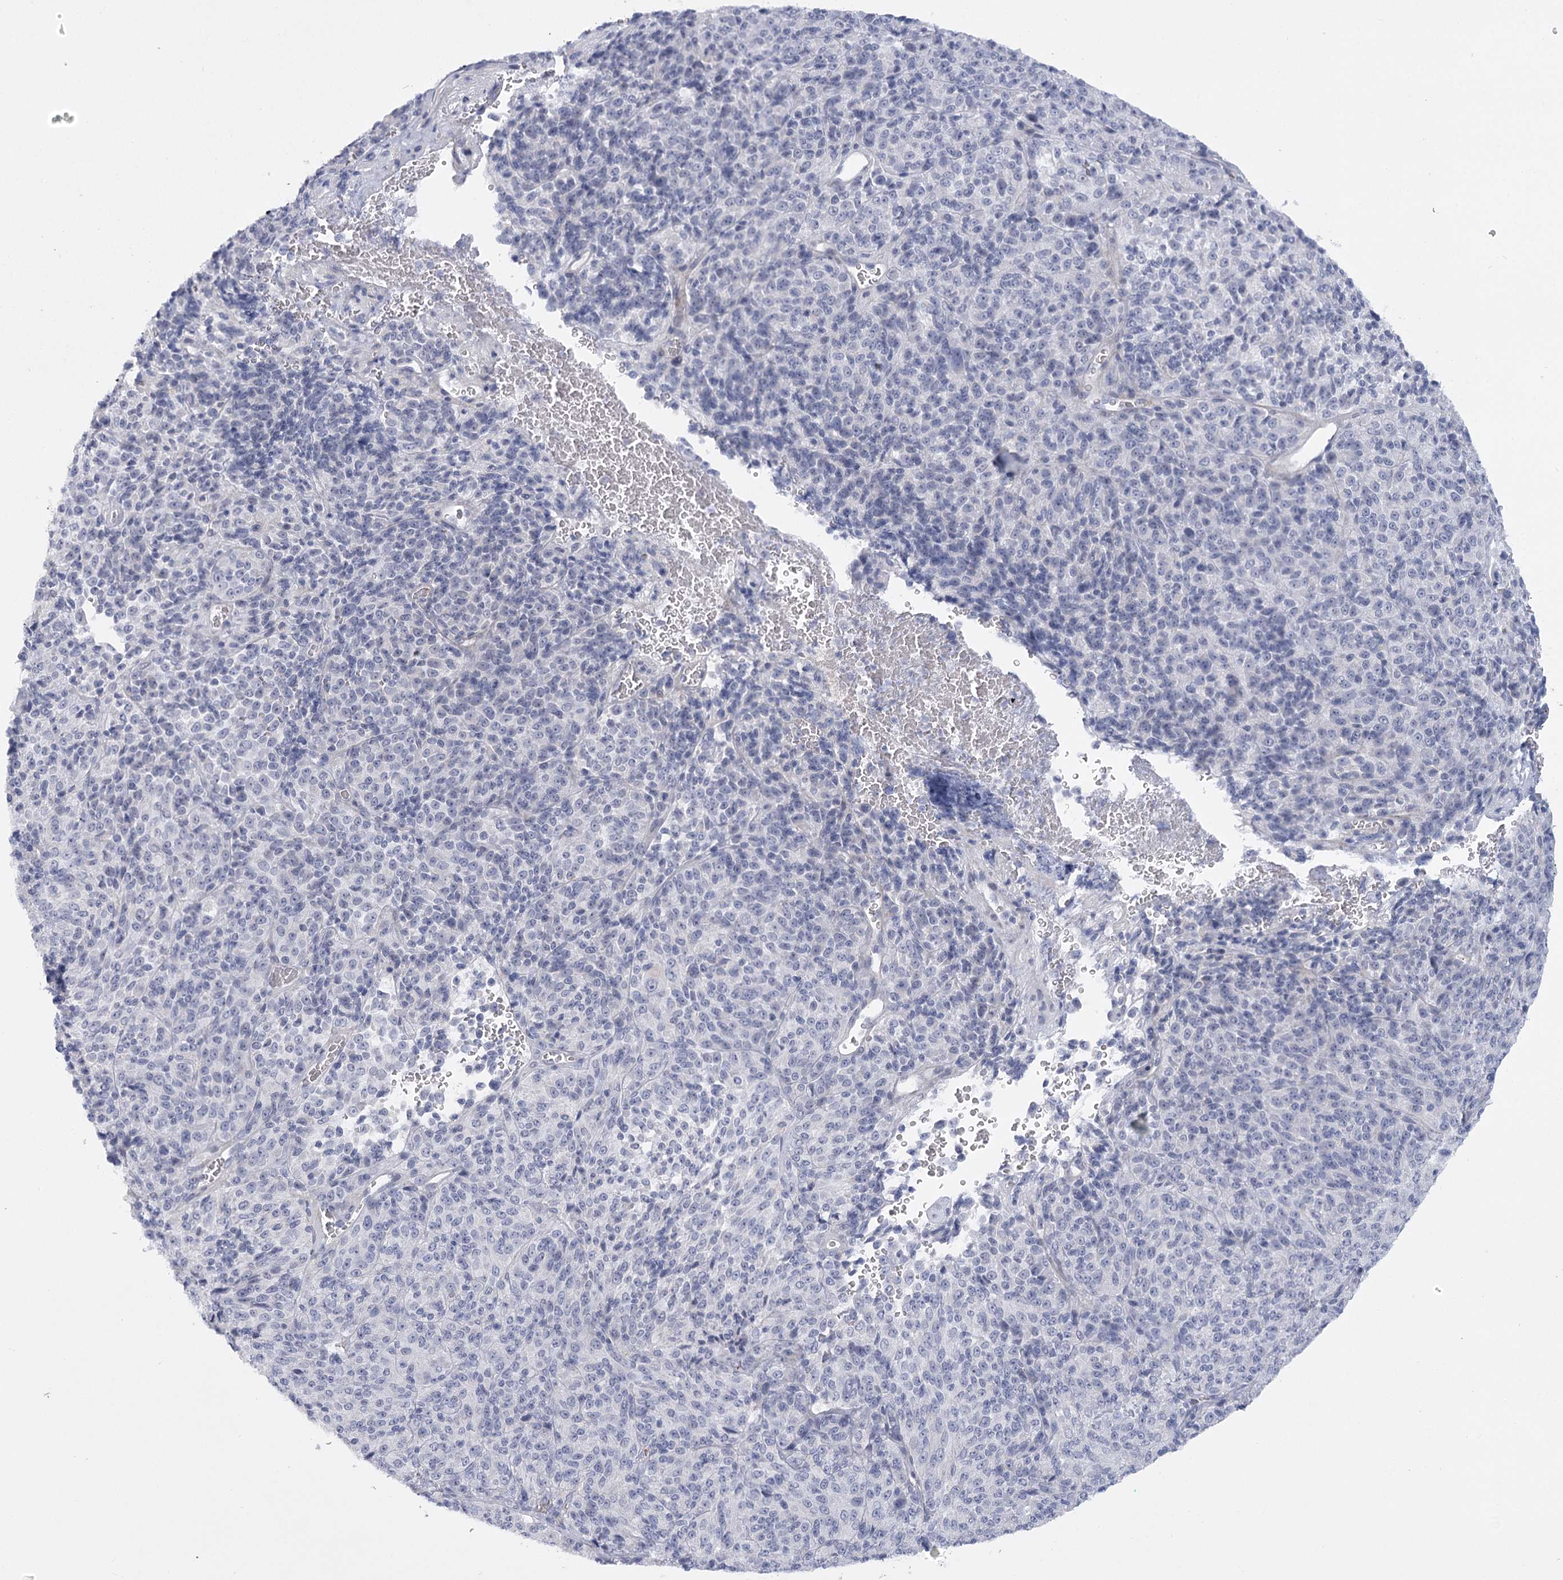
{"staining": {"intensity": "negative", "quantity": "none", "location": "none"}, "tissue": "melanoma", "cell_type": "Tumor cells", "image_type": "cancer", "snomed": [{"axis": "morphology", "description": "Malignant melanoma, Metastatic site"}, {"axis": "topography", "description": "Brain"}], "caption": "Protein analysis of malignant melanoma (metastatic site) shows no significant expression in tumor cells.", "gene": "FAM76B", "patient": {"sex": "female", "age": 56}}